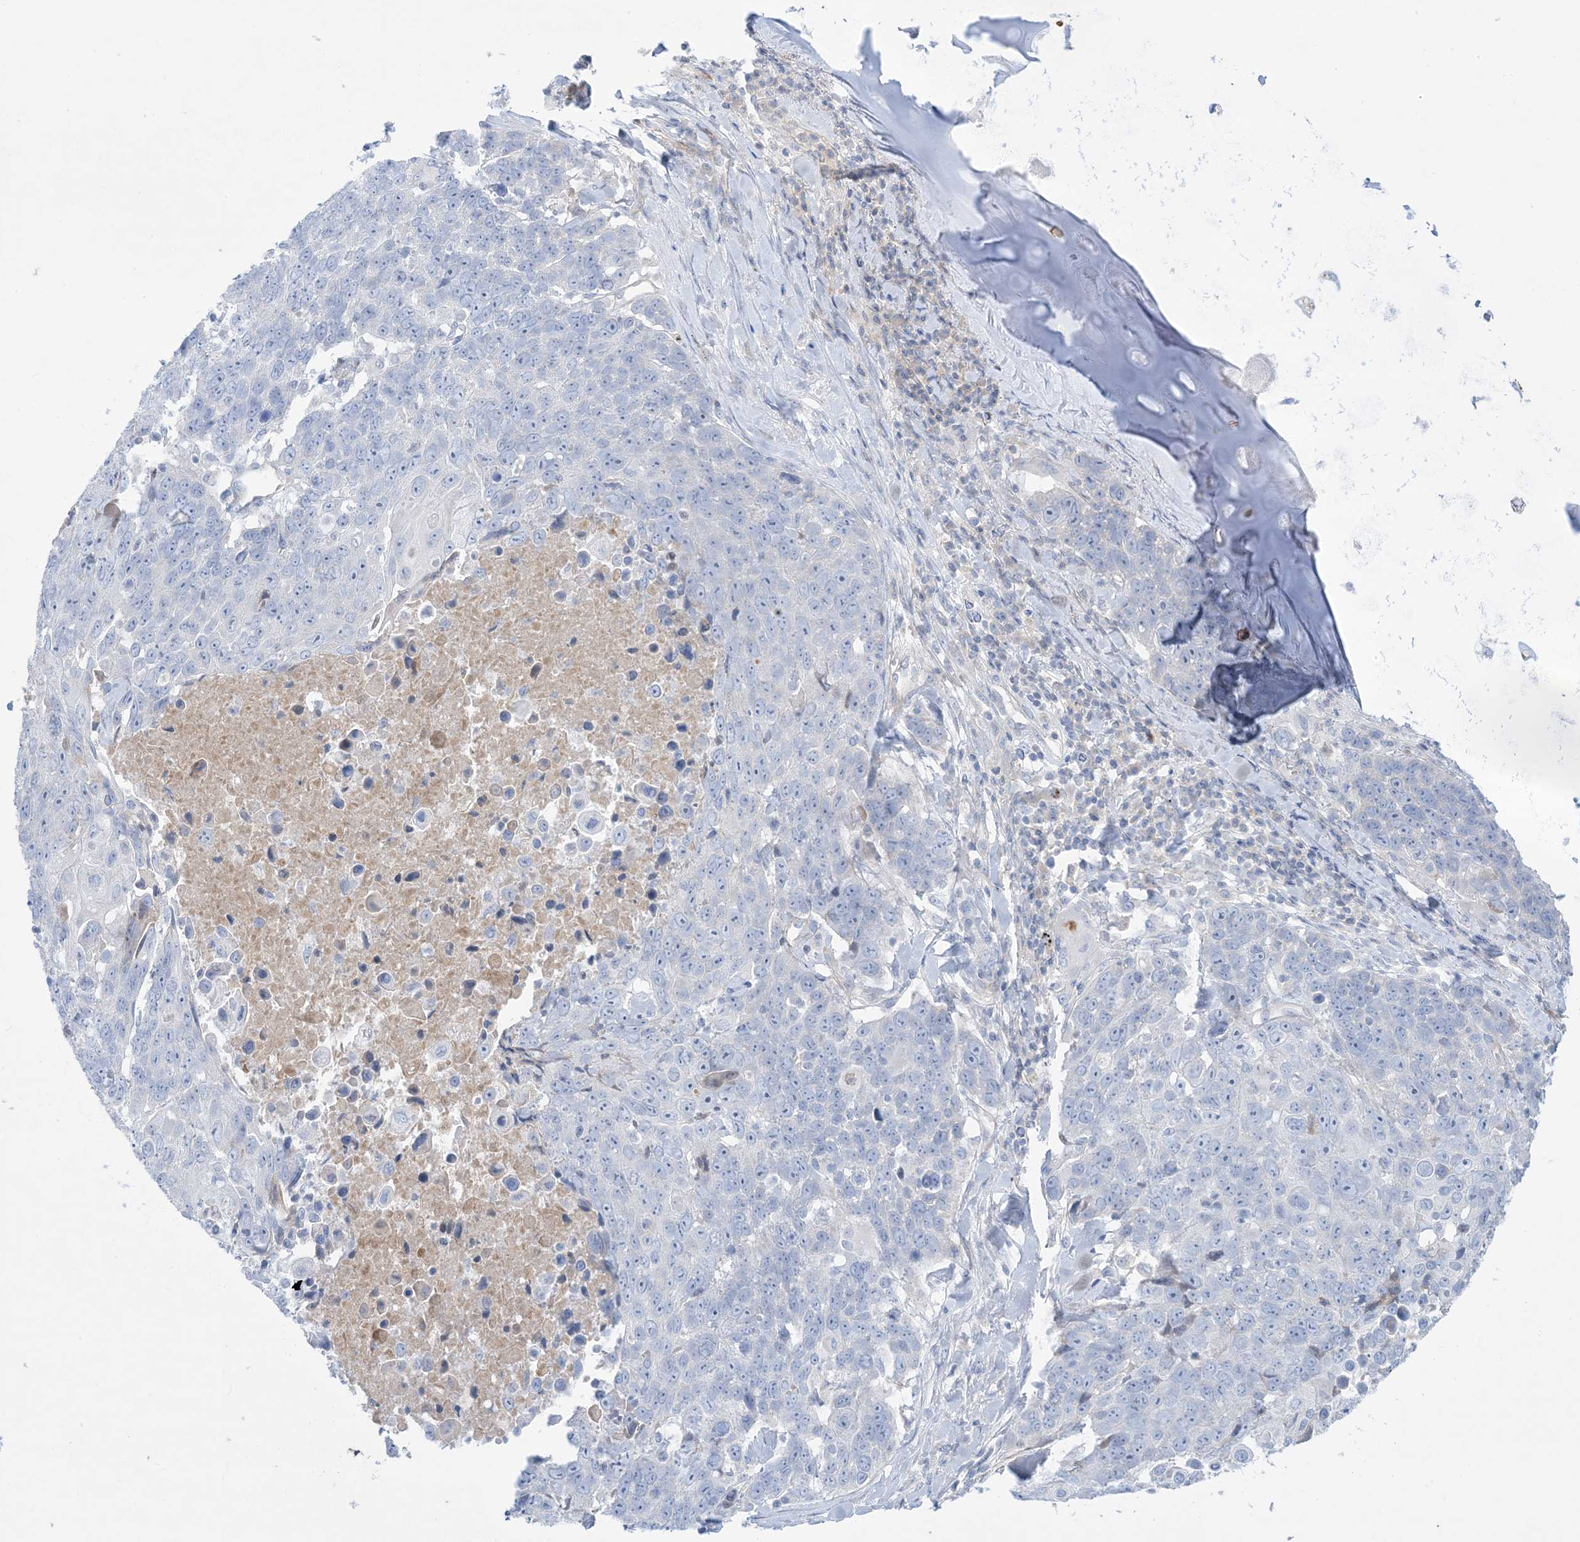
{"staining": {"intensity": "negative", "quantity": "none", "location": "none"}, "tissue": "lung cancer", "cell_type": "Tumor cells", "image_type": "cancer", "snomed": [{"axis": "morphology", "description": "Squamous cell carcinoma, NOS"}, {"axis": "topography", "description": "Lung"}], "caption": "A micrograph of human lung cancer (squamous cell carcinoma) is negative for staining in tumor cells.", "gene": "ATP11C", "patient": {"sex": "male", "age": 66}}